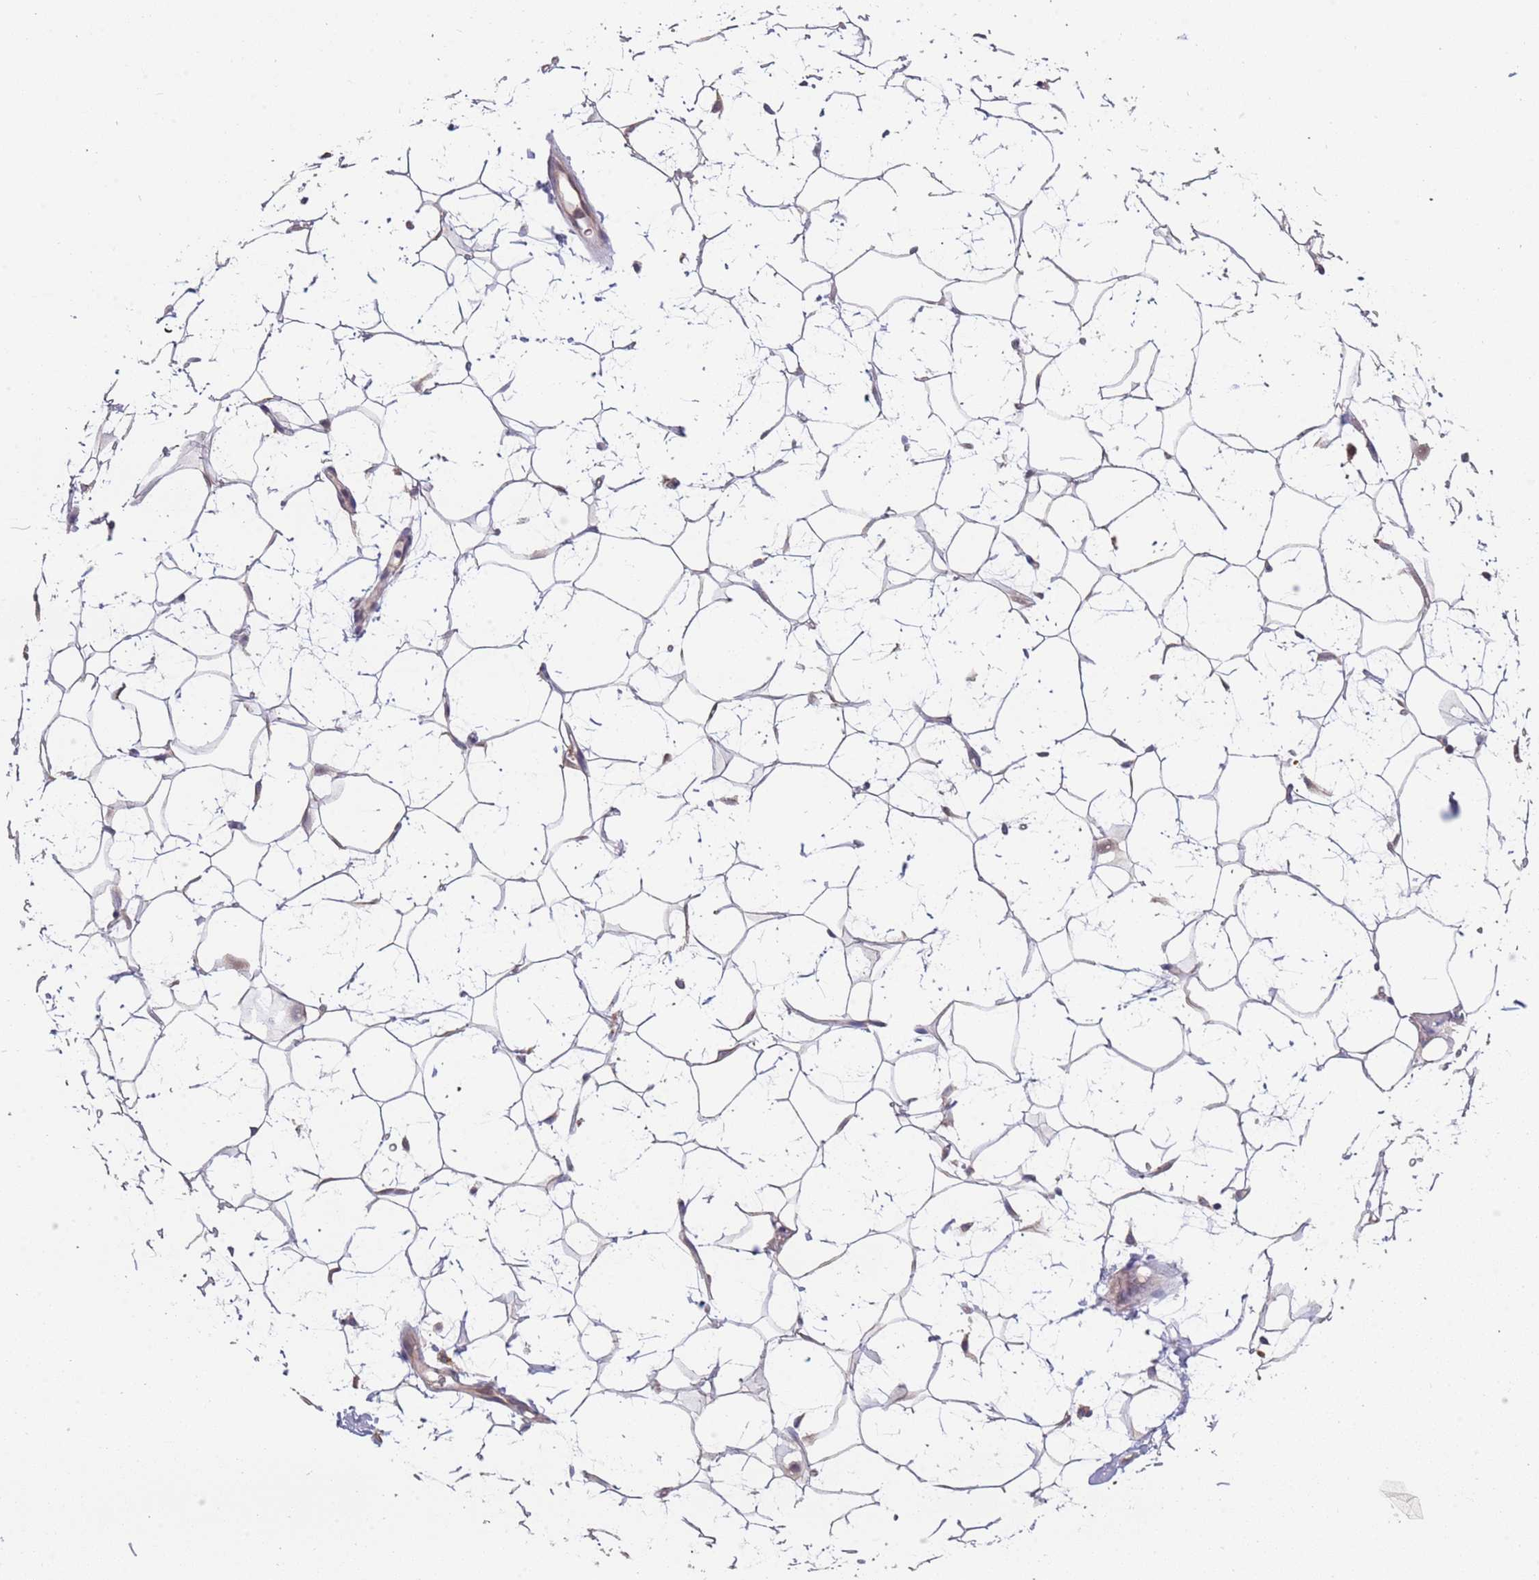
{"staining": {"intensity": "weak", "quantity": "<25%", "location": "cytoplasmic/membranous"}, "tissue": "adipose tissue", "cell_type": "Adipocytes", "image_type": "normal", "snomed": [{"axis": "morphology", "description": "Normal tissue, NOS"}, {"axis": "topography", "description": "Breast"}], "caption": "This is an immunohistochemistry (IHC) image of unremarkable adipose tissue. There is no staining in adipocytes.", "gene": "TMEM64", "patient": {"sex": "female", "age": 26}}